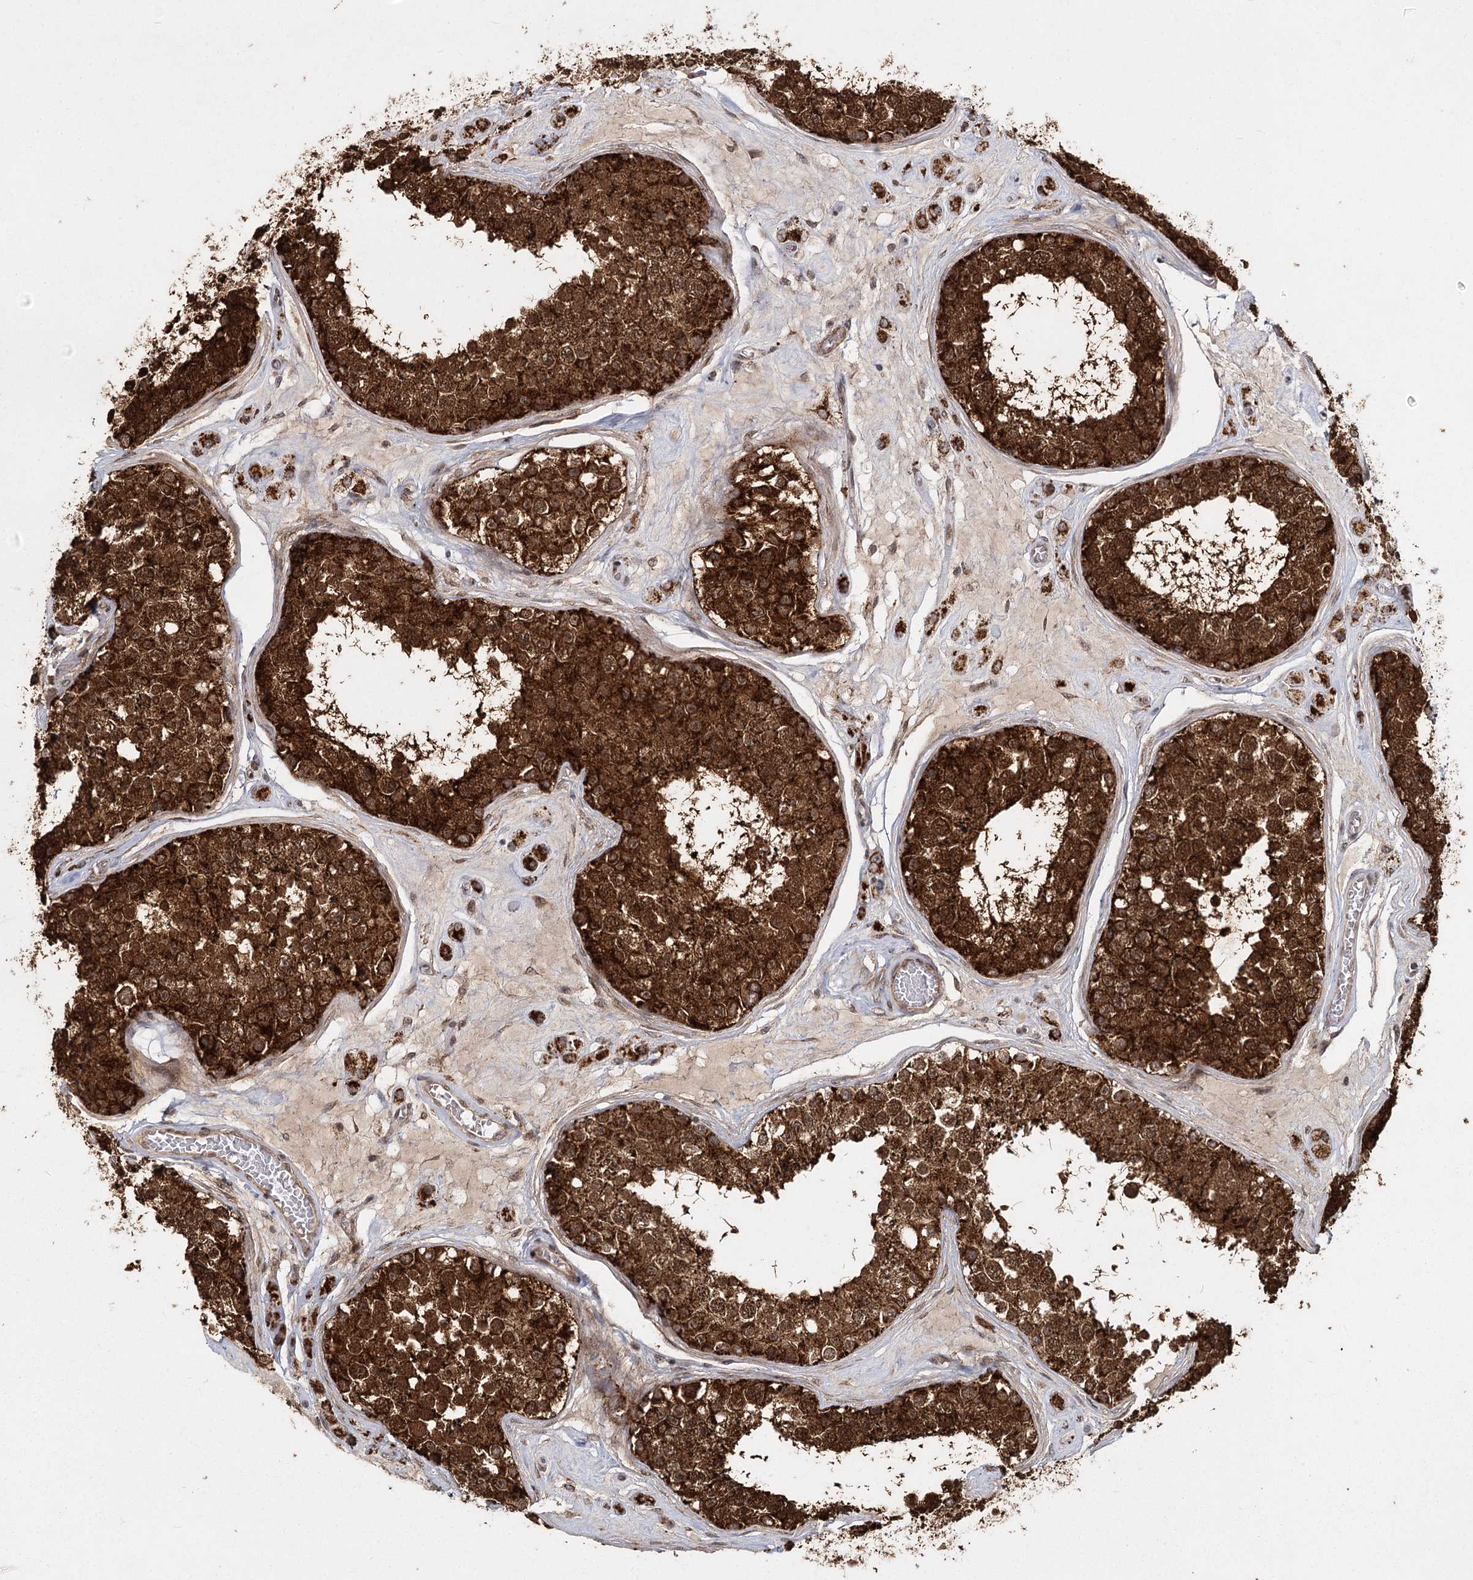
{"staining": {"intensity": "strong", "quantity": ">75%", "location": "cytoplasmic/membranous,nuclear"}, "tissue": "testis", "cell_type": "Cells in seminiferous ducts", "image_type": "normal", "snomed": [{"axis": "morphology", "description": "Normal tissue, NOS"}, {"axis": "topography", "description": "Testis"}], "caption": "The micrograph displays immunohistochemical staining of normal testis. There is strong cytoplasmic/membranous,nuclear expression is present in about >75% of cells in seminiferous ducts. Nuclei are stained in blue.", "gene": "ZCCHC24", "patient": {"sex": "male", "age": 25}}